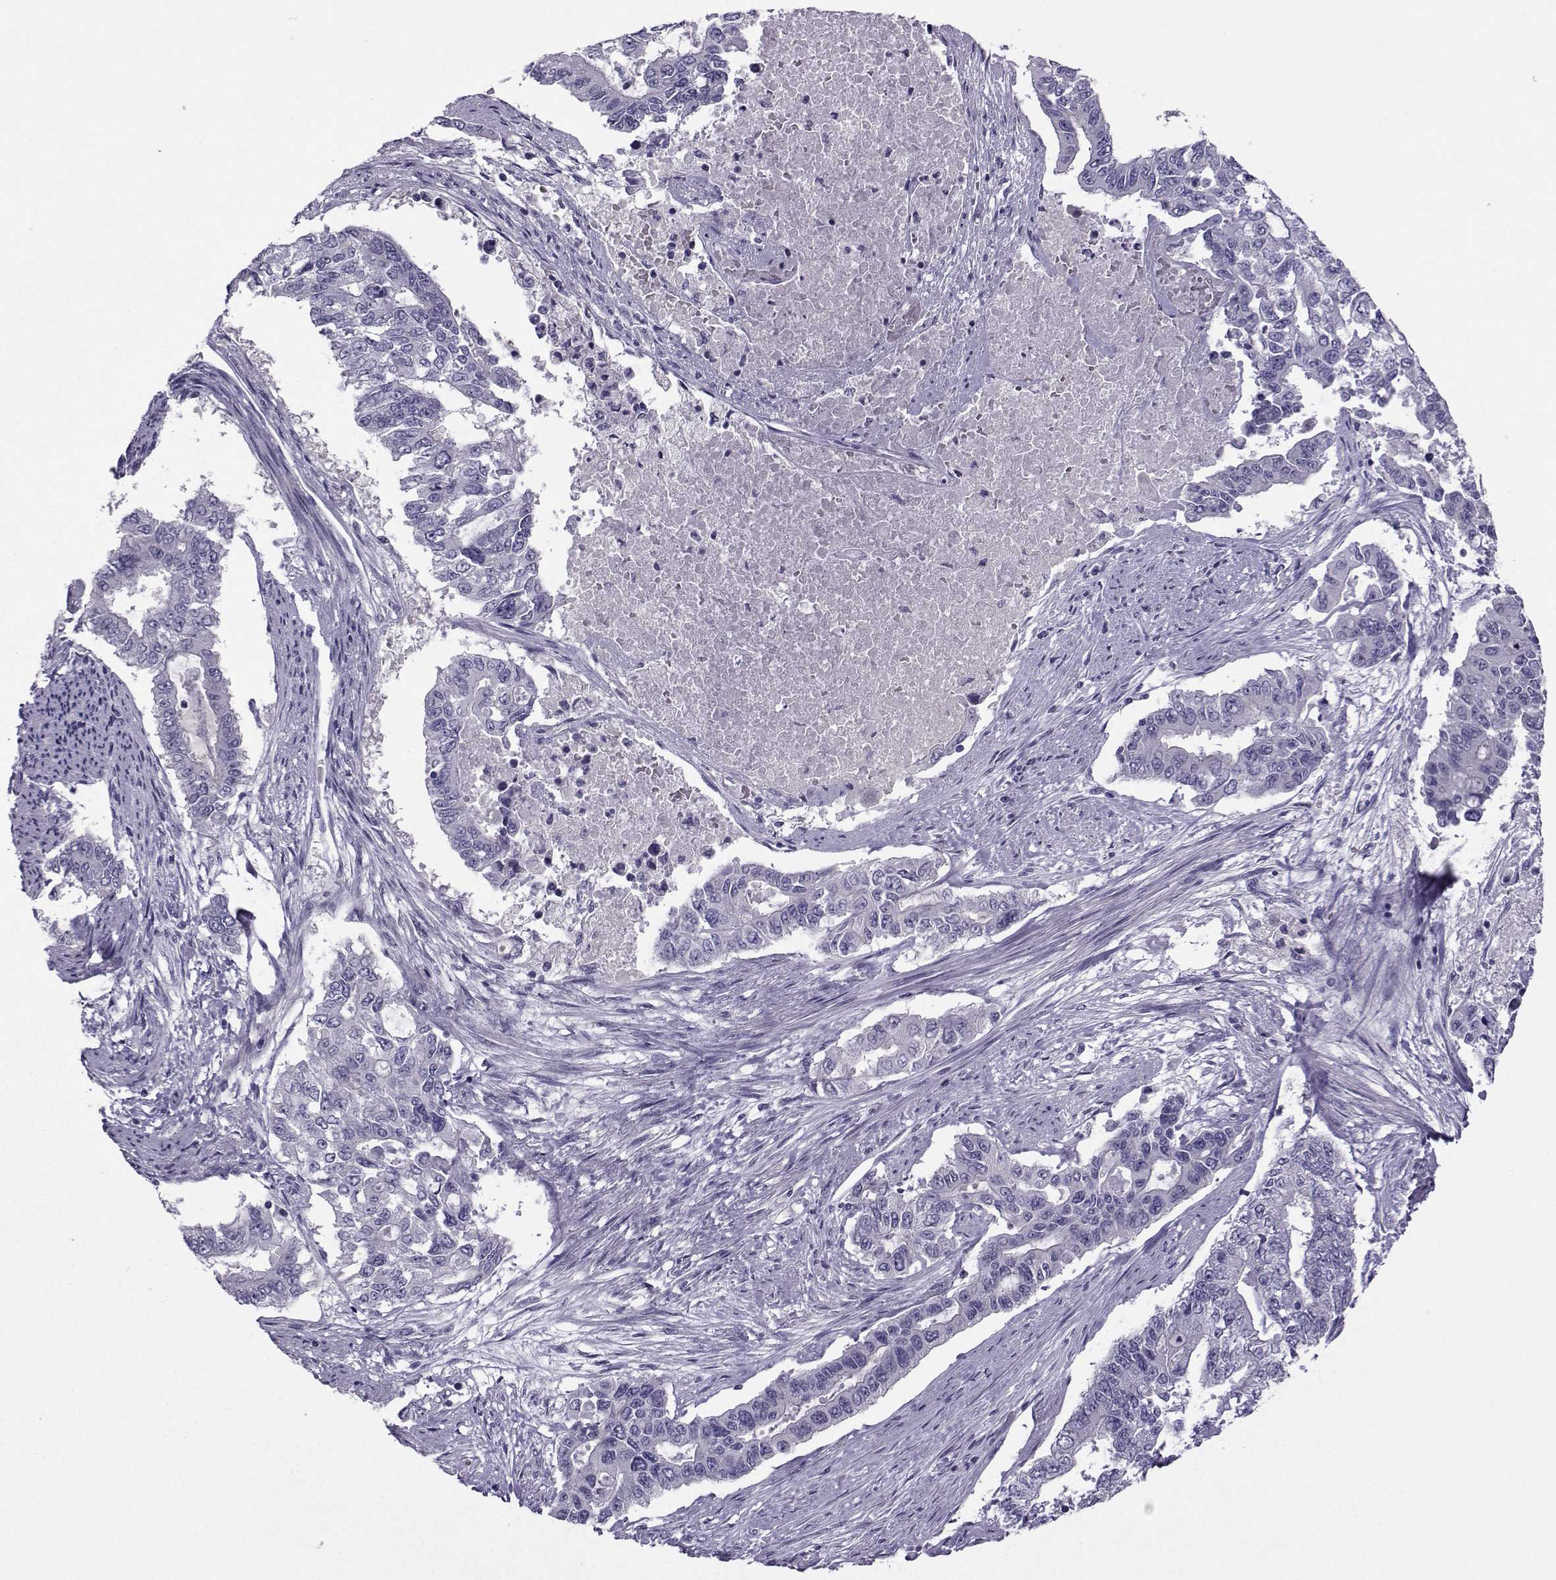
{"staining": {"intensity": "negative", "quantity": "none", "location": "none"}, "tissue": "endometrial cancer", "cell_type": "Tumor cells", "image_type": "cancer", "snomed": [{"axis": "morphology", "description": "Adenocarcinoma, NOS"}, {"axis": "topography", "description": "Uterus"}], "caption": "Immunohistochemistry (IHC) image of neoplastic tissue: endometrial cancer (adenocarcinoma) stained with DAB exhibits no significant protein expression in tumor cells.", "gene": "ARMC2", "patient": {"sex": "female", "age": 59}}